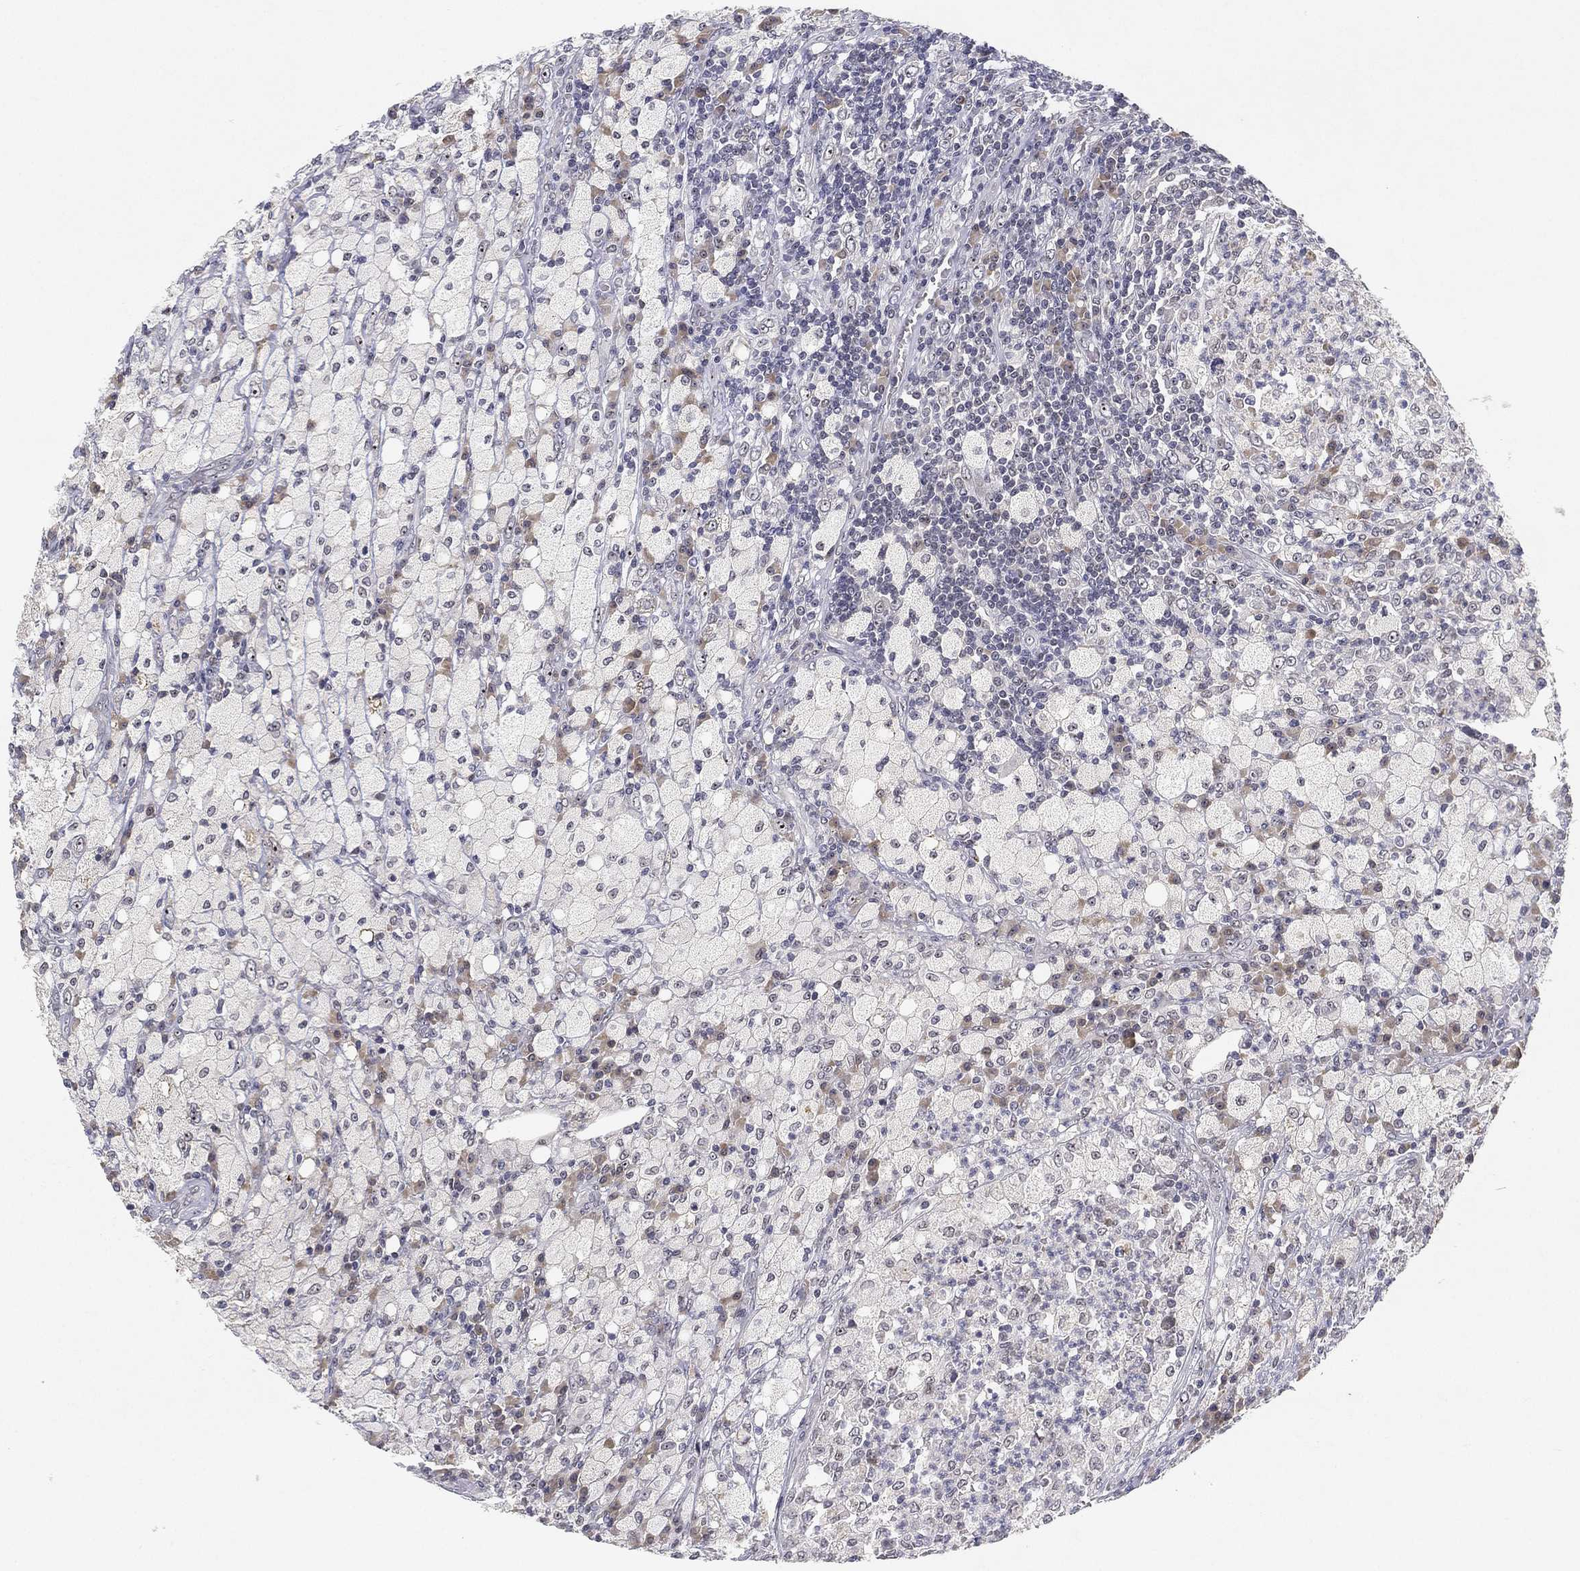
{"staining": {"intensity": "negative", "quantity": "none", "location": "none"}, "tissue": "testis cancer", "cell_type": "Tumor cells", "image_type": "cancer", "snomed": [{"axis": "morphology", "description": "Necrosis, NOS"}, {"axis": "morphology", "description": "Carcinoma, Embryonal, NOS"}, {"axis": "topography", "description": "Testis"}], "caption": "An immunohistochemistry histopathology image of testis cancer (embryonal carcinoma) is shown. There is no staining in tumor cells of testis cancer (embryonal carcinoma).", "gene": "MS4A8", "patient": {"sex": "male", "age": 19}}